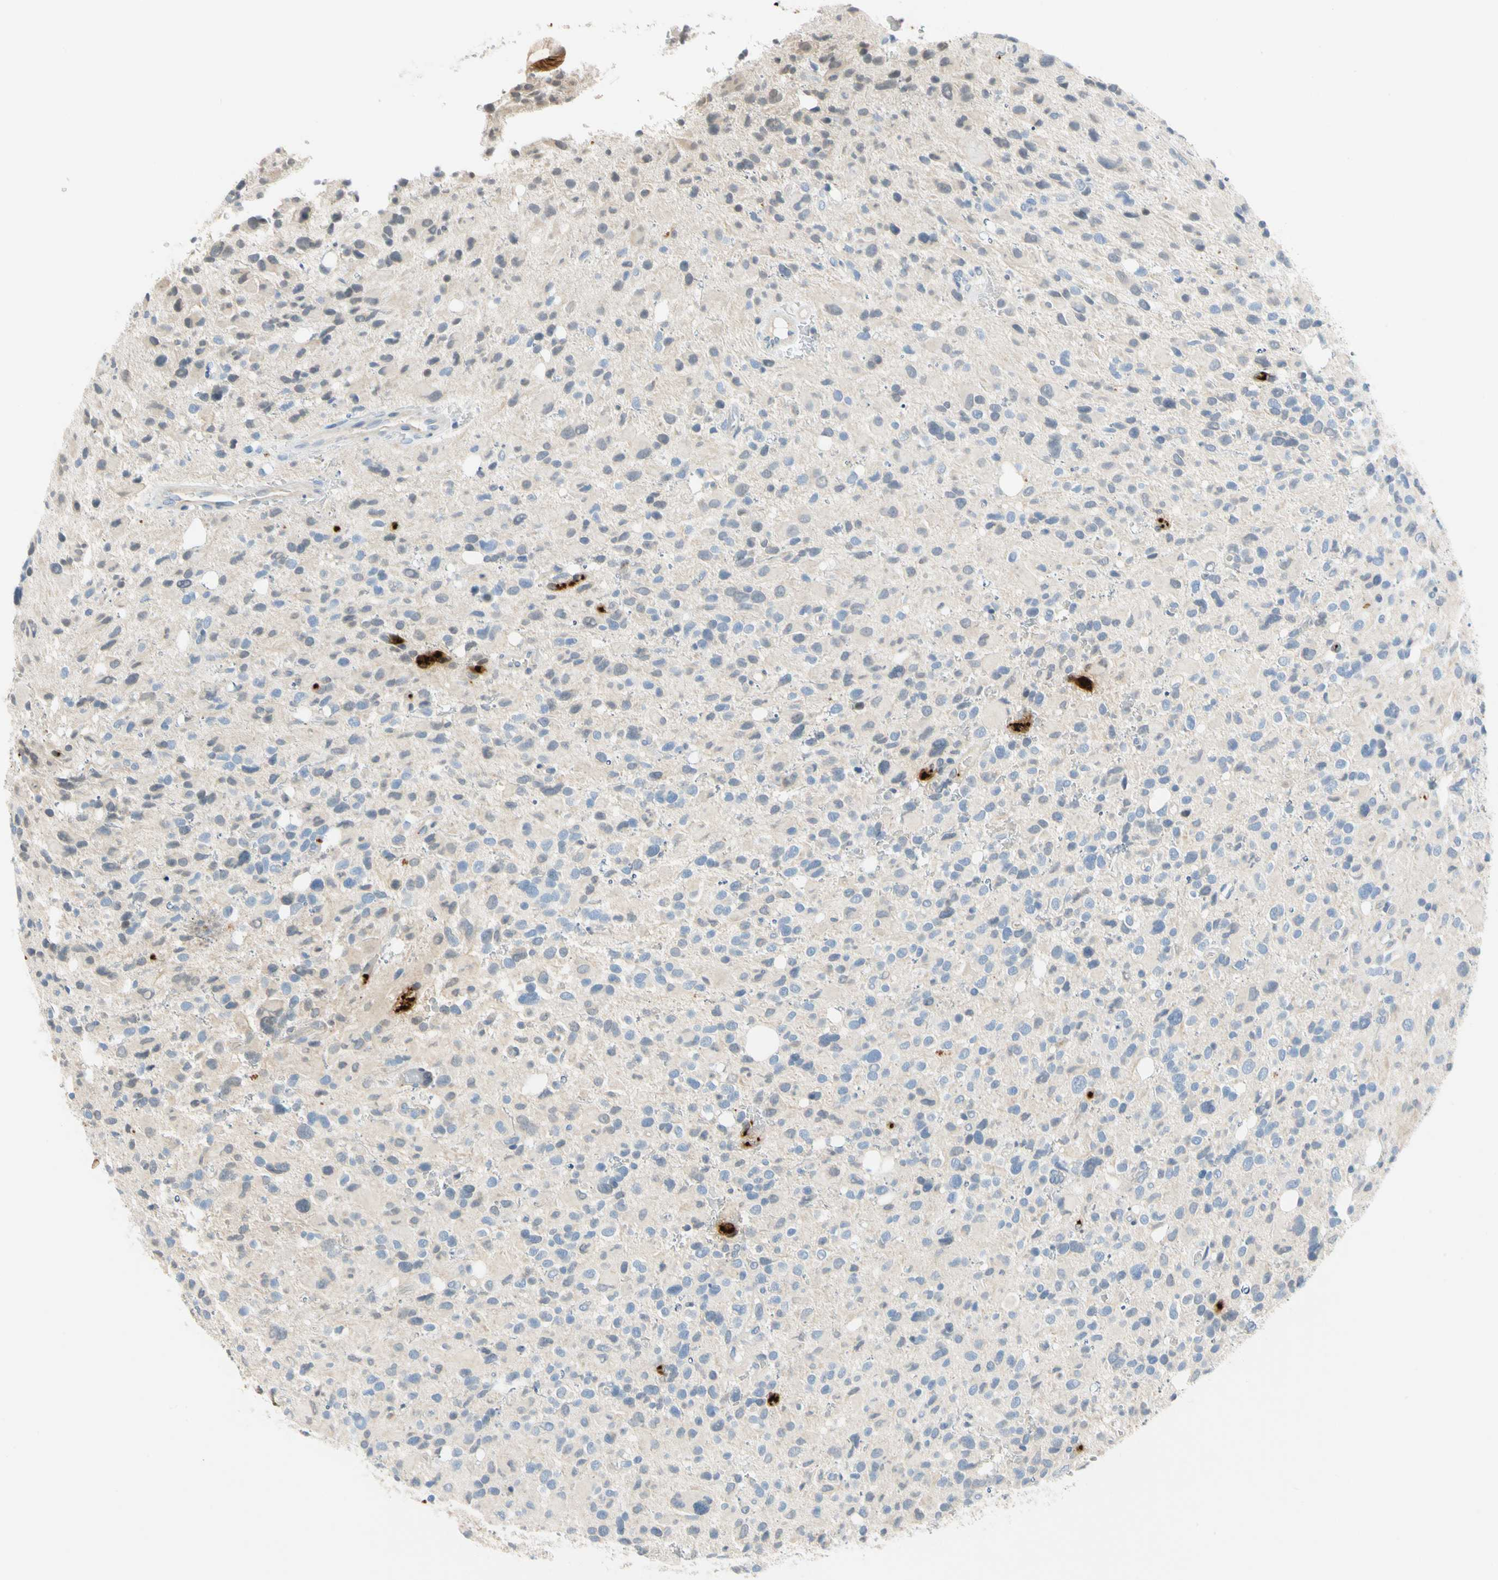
{"staining": {"intensity": "negative", "quantity": "none", "location": "none"}, "tissue": "glioma", "cell_type": "Tumor cells", "image_type": "cancer", "snomed": [{"axis": "morphology", "description": "Glioma, malignant, High grade"}, {"axis": "topography", "description": "Brain"}], "caption": "Malignant glioma (high-grade) was stained to show a protein in brown. There is no significant expression in tumor cells.", "gene": "PPBP", "patient": {"sex": "male", "age": 48}}